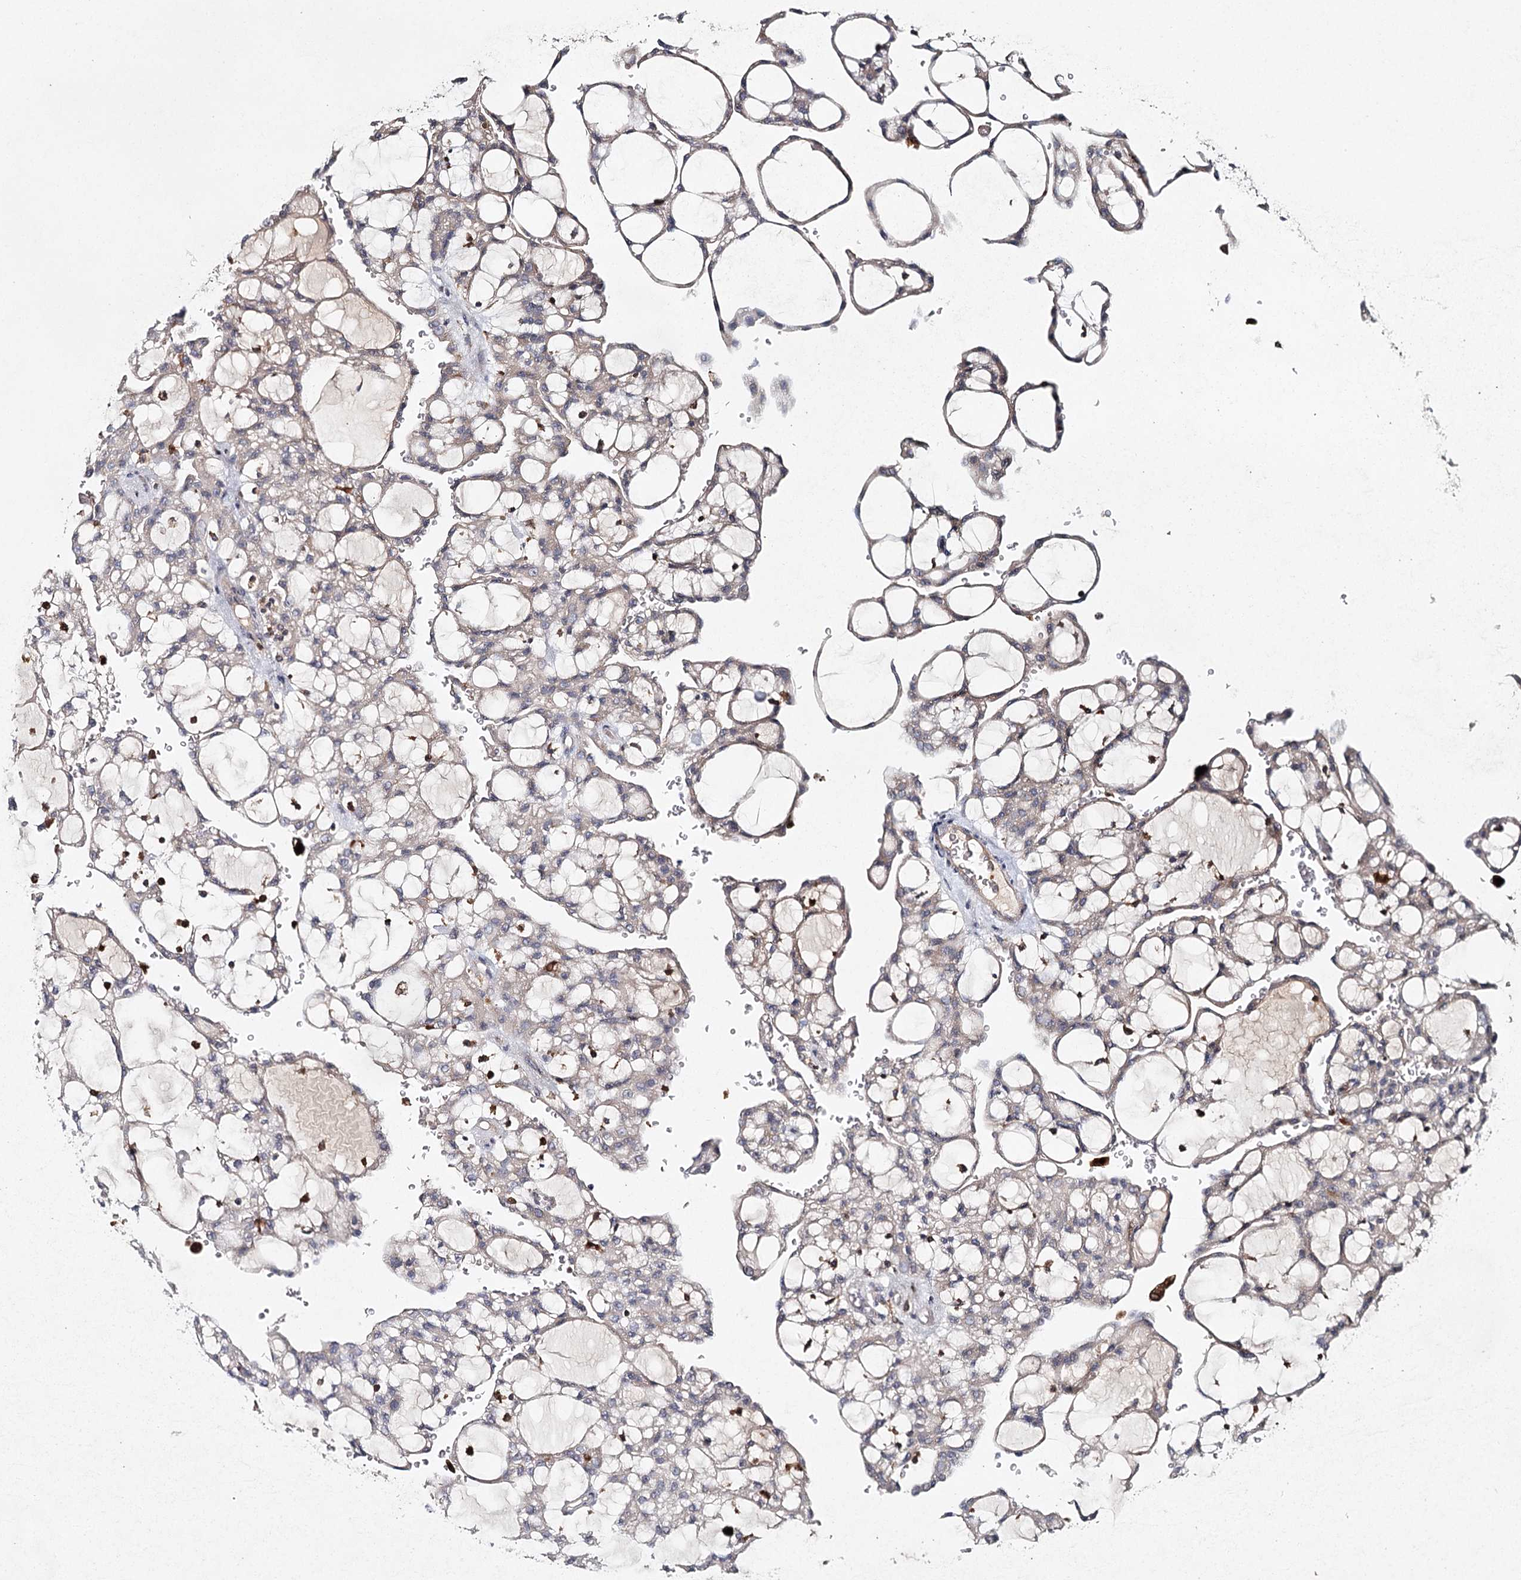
{"staining": {"intensity": "negative", "quantity": "none", "location": "none"}, "tissue": "renal cancer", "cell_type": "Tumor cells", "image_type": "cancer", "snomed": [{"axis": "morphology", "description": "Adenocarcinoma, NOS"}, {"axis": "topography", "description": "Kidney"}], "caption": "DAB immunohistochemical staining of human adenocarcinoma (renal) exhibits no significant expression in tumor cells.", "gene": "SLC41A2", "patient": {"sex": "male", "age": 63}}